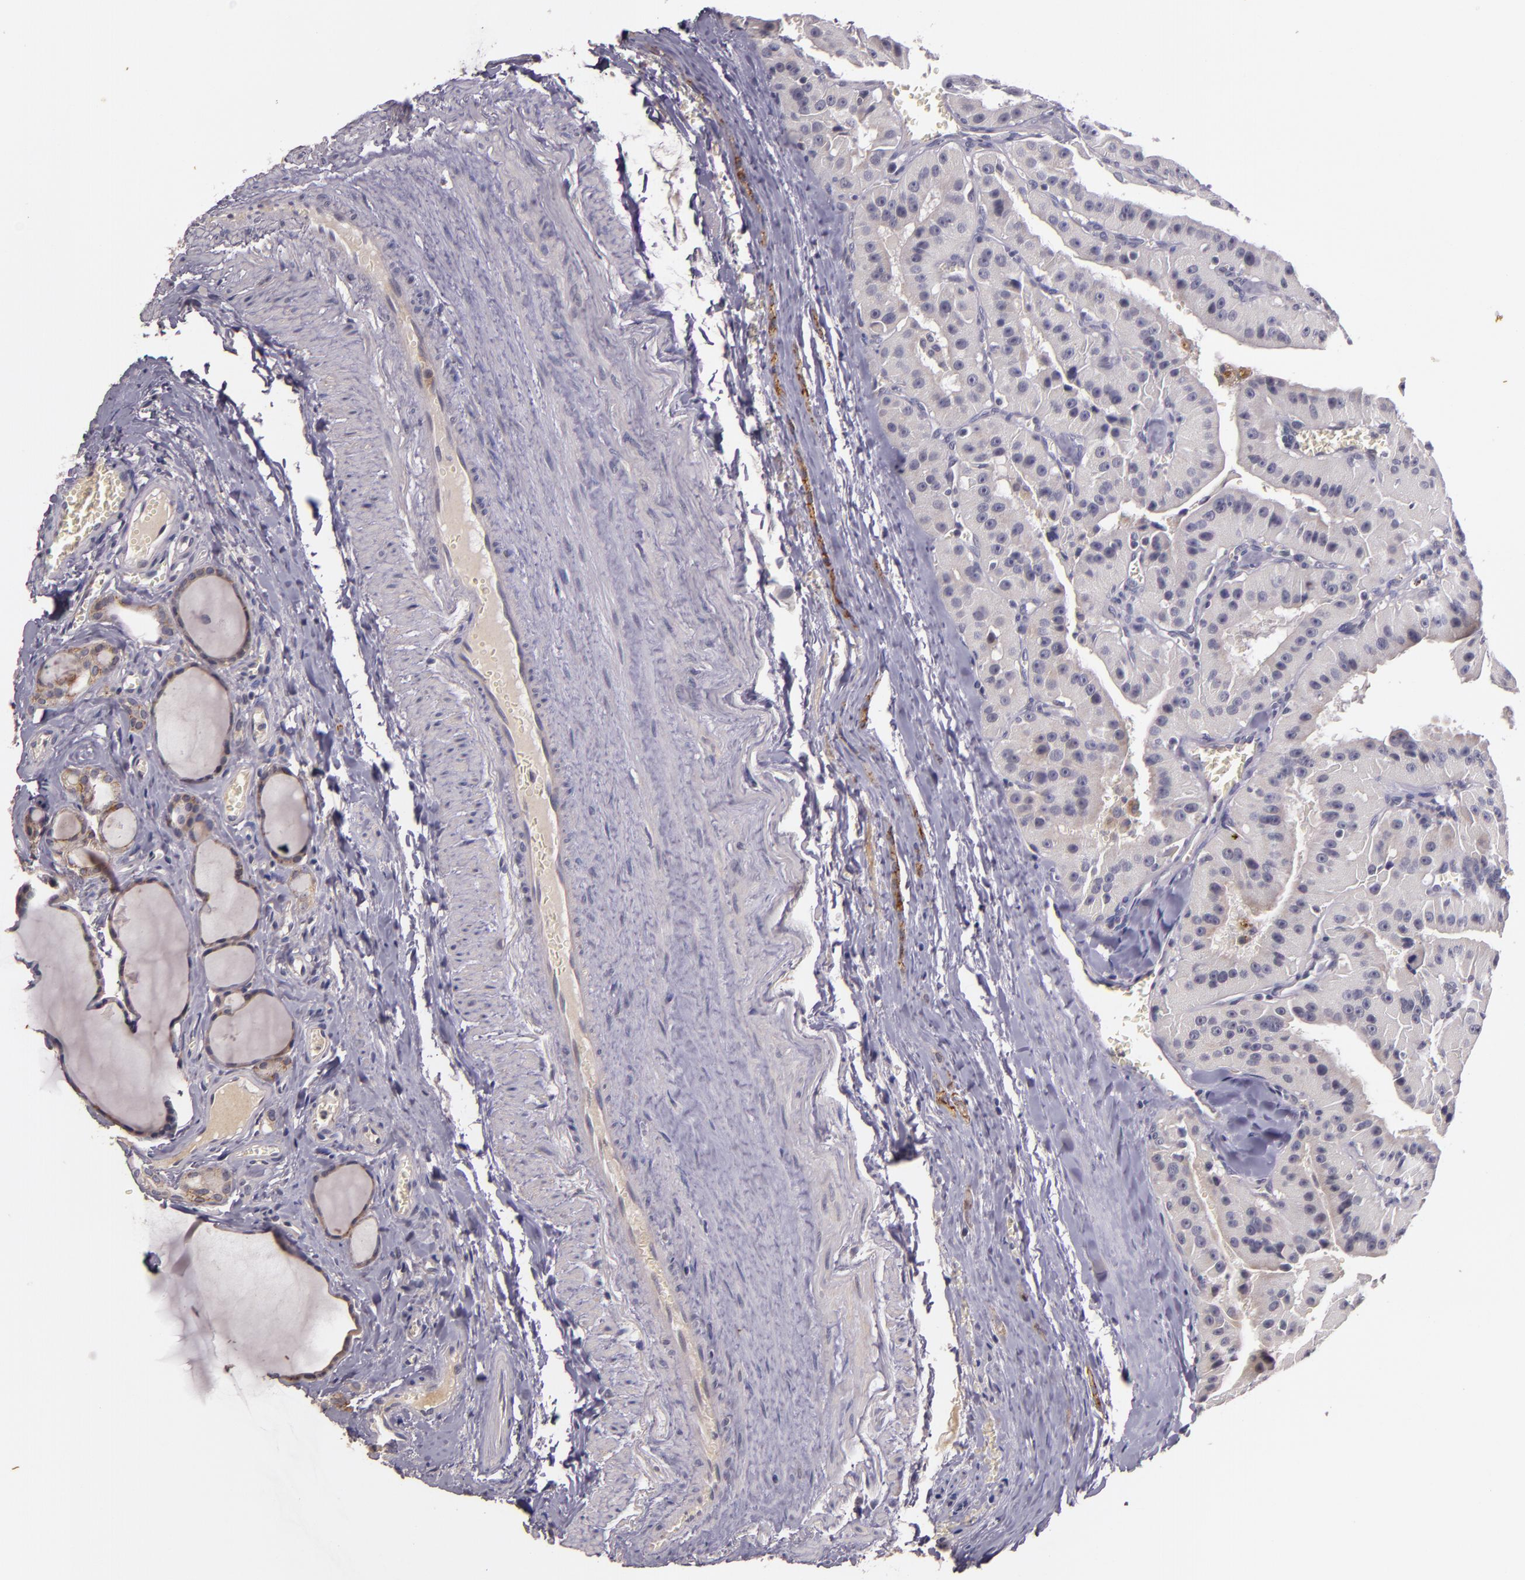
{"staining": {"intensity": "negative", "quantity": "none", "location": "none"}, "tissue": "thyroid cancer", "cell_type": "Tumor cells", "image_type": "cancer", "snomed": [{"axis": "morphology", "description": "Carcinoma, NOS"}, {"axis": "topography", "description": "Thyroid gland"}], "caption": "Tumor cells are negative for protein expression in human thyroid carcinoma.", "gene": "TFF1", "patient": {"sex": "male", "age": 76}}